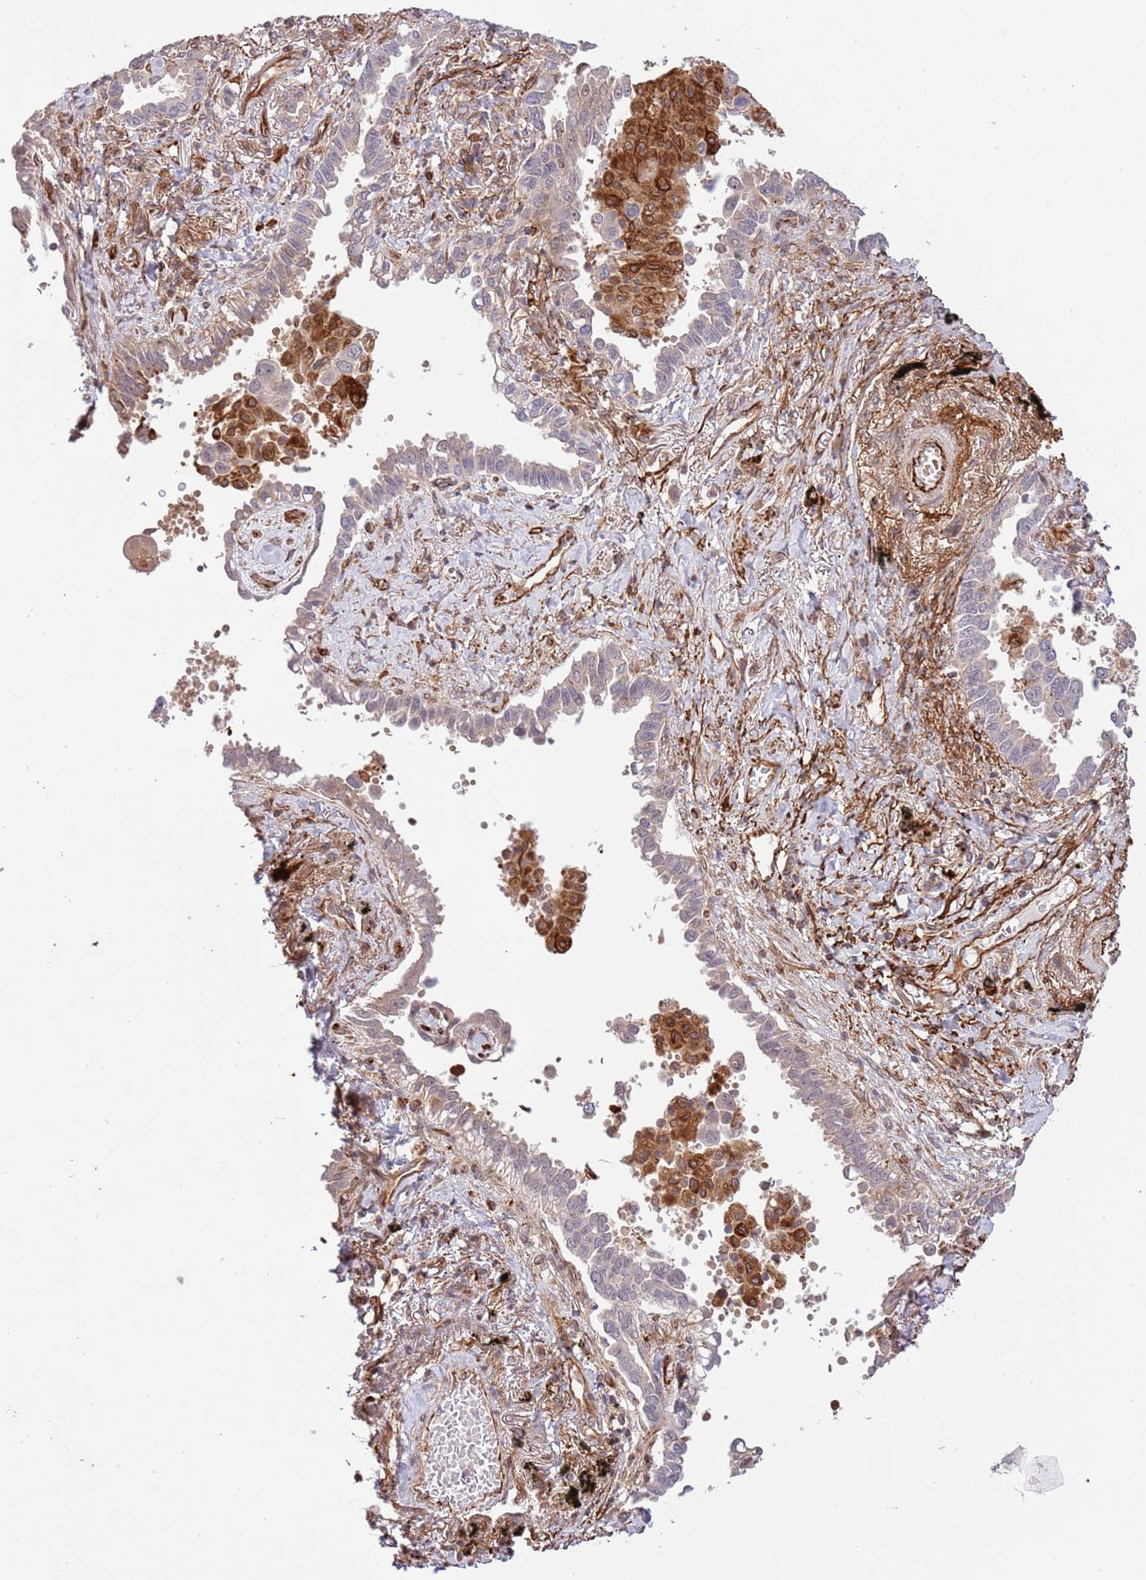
{"staining": {"intensity": "weak", "quantity": "<25%", "location": "cytoplasmic/membranous"}, "tissue": "lung cancer", "cell_type": "Tumor cells", "image_type": "cancer", "snomed": [{"axis": "morphology", "description": "Adenocarcinoma, NOS"}, {"axis": "topography", "description": "Lung"}], "caption": "Immunohistochemical staining of adenocarcinoma (lung) exhibits no significant positivity in tumor cells. (Brightfield microscopy of DAB immunohistochemistry at high magnification).", "gene": "NEK3", "patient": {"sex": "male", "age": 67}}